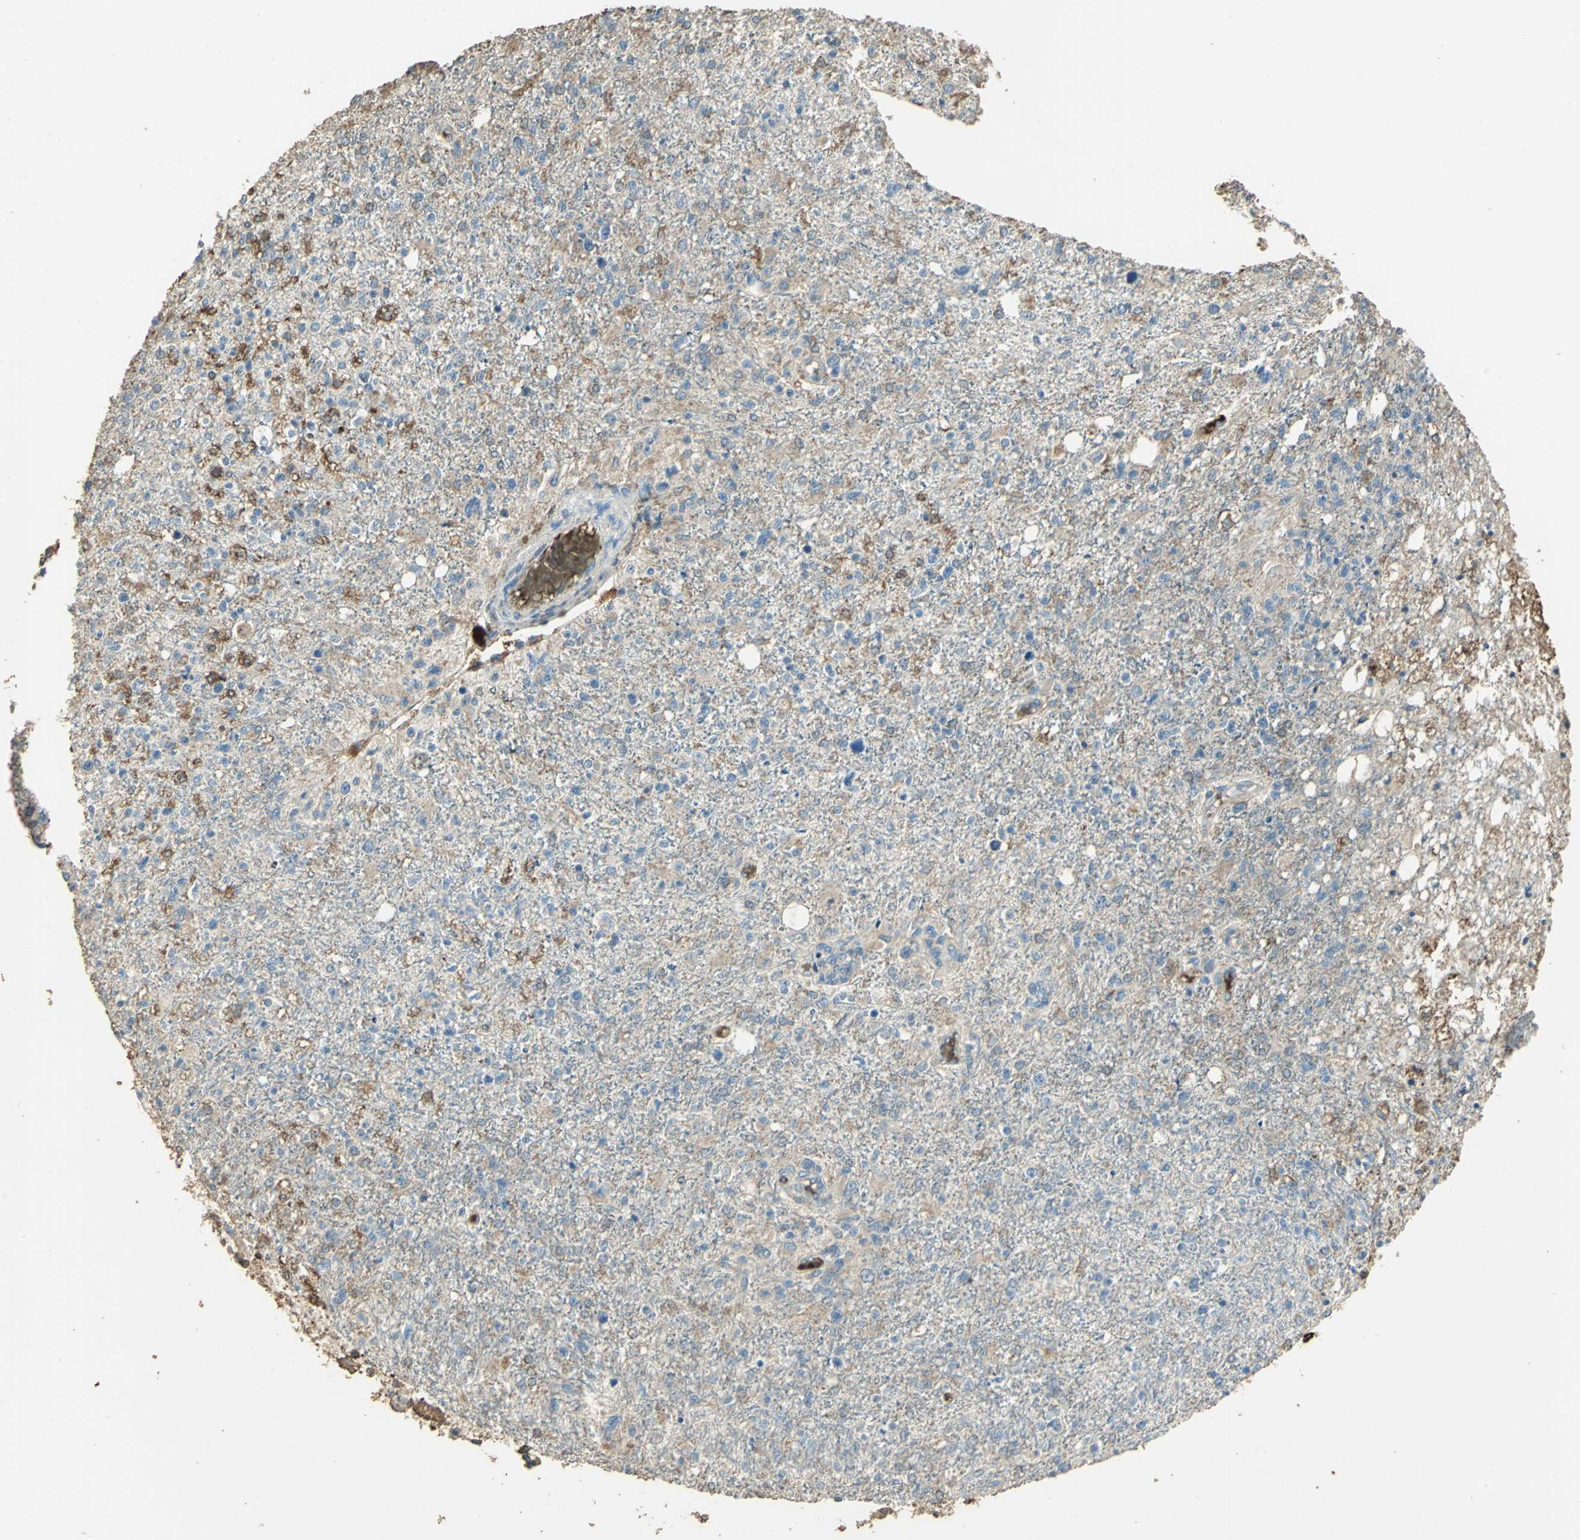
{"staining": {"intensity": "weak", "quantity": ">75%", "location": "cytoplasmic/membranous"}, "tissue": "glioma", "cell_type": "Tumor cells", "image_type": "cancer", "snomed": [{"axis": "morphology", "description": "Glioma, malignant, High grade"}, {"axis": "topography", "description": "Cerebral cortex"}], "caption": "Weak cytoplasmic/membranous expression for a protein is appreciated in approximately >75% of tumor cells of malignant glioma (high-grade) using IHC.", "gene": "TRAPPC2", "patient": {"sex": "male", "age": 76}}